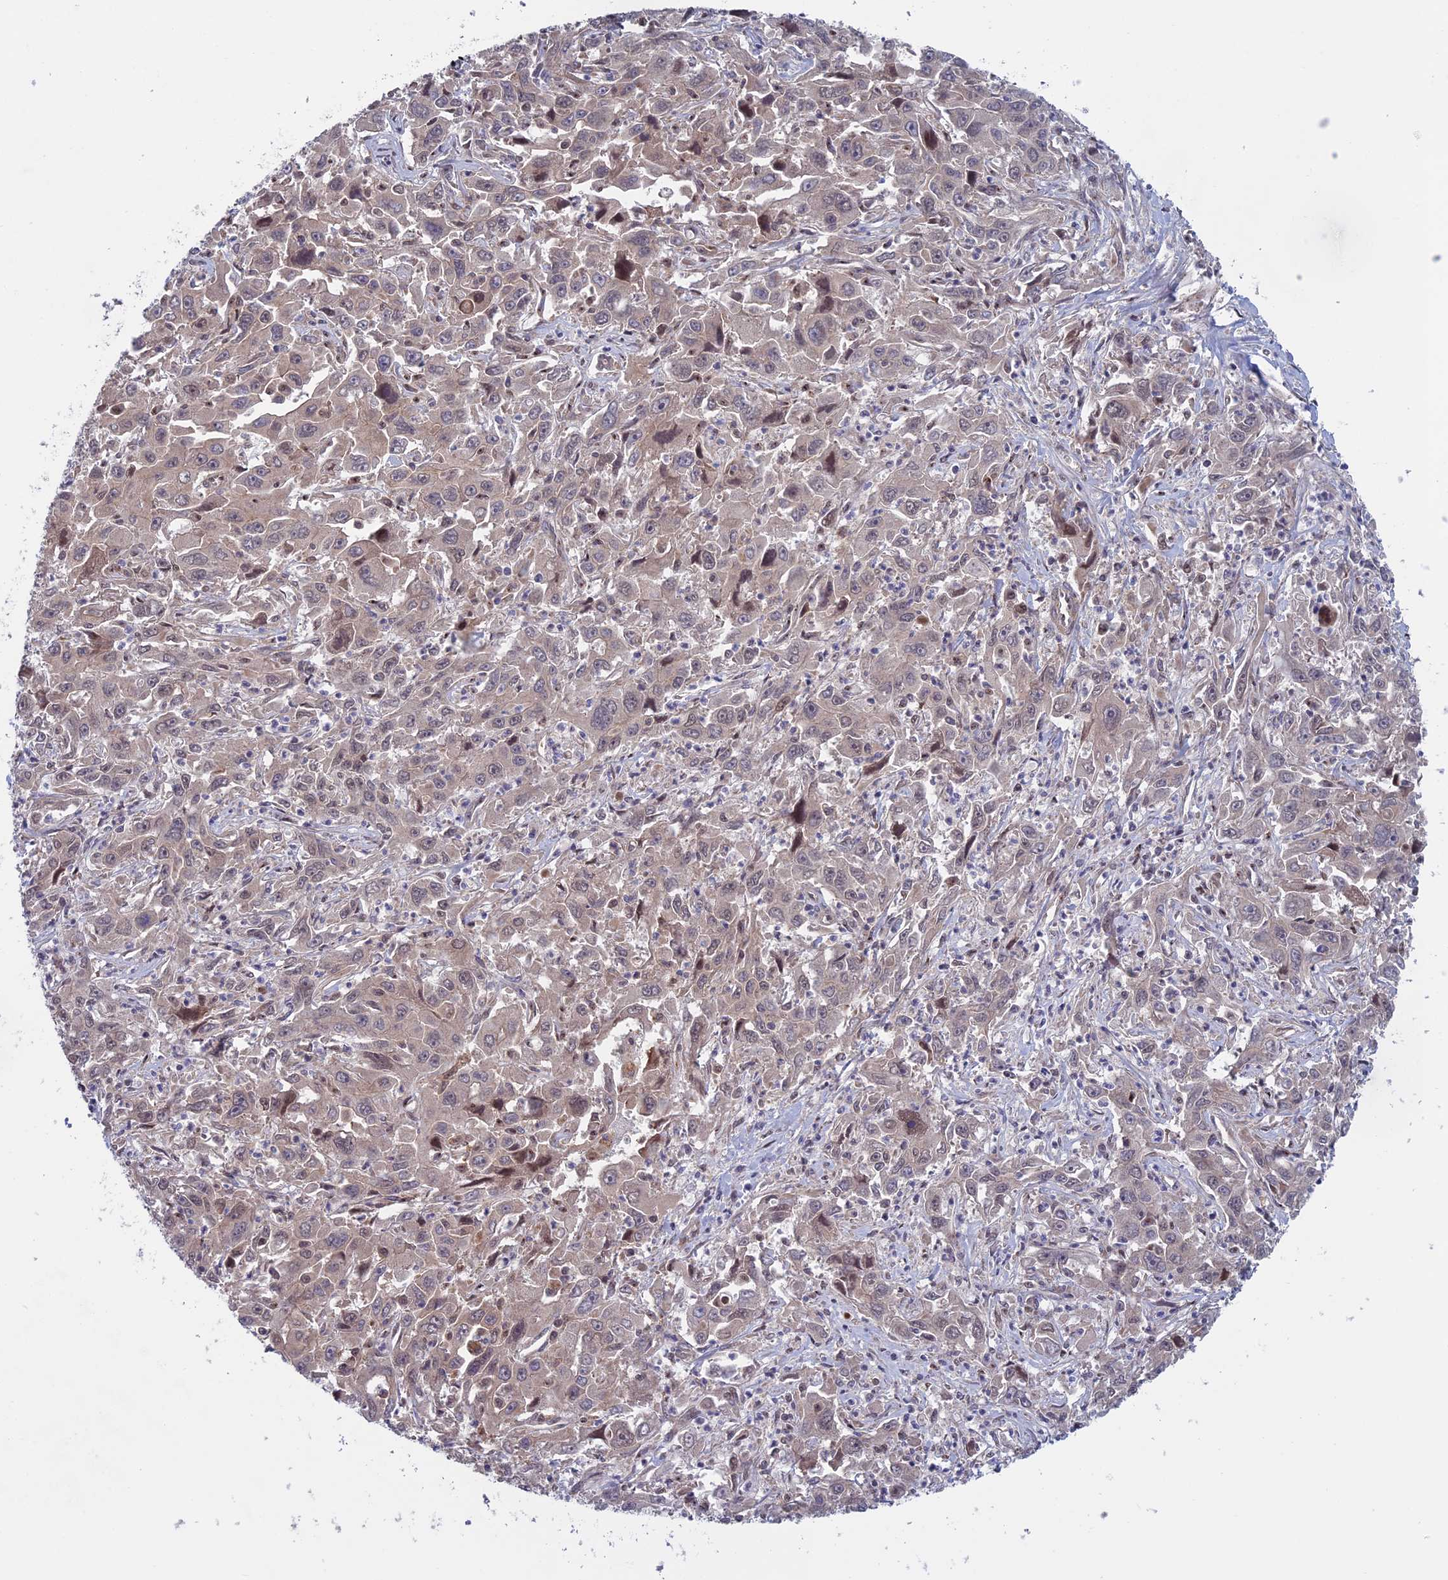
{"staining": {"intensity": "negative", "quantity": "none", "location": "none"}, "tissue": "liver cancer", "cell_type": "Tumor cells", "image_type": "cancer", "snomed": [{"axis": "morphology", "description": "Carcinoma, Hepatocellular, NOS"}, {"axis": "topography", "description": "Liver"}], "caption": "High power microscopy image of an IHC micrograph of liver hepatocellular carcinoma, revealing no significant expression in tumor cells.", "gene": "FADS1", "patient": {"sex": "male", "age": 63}}